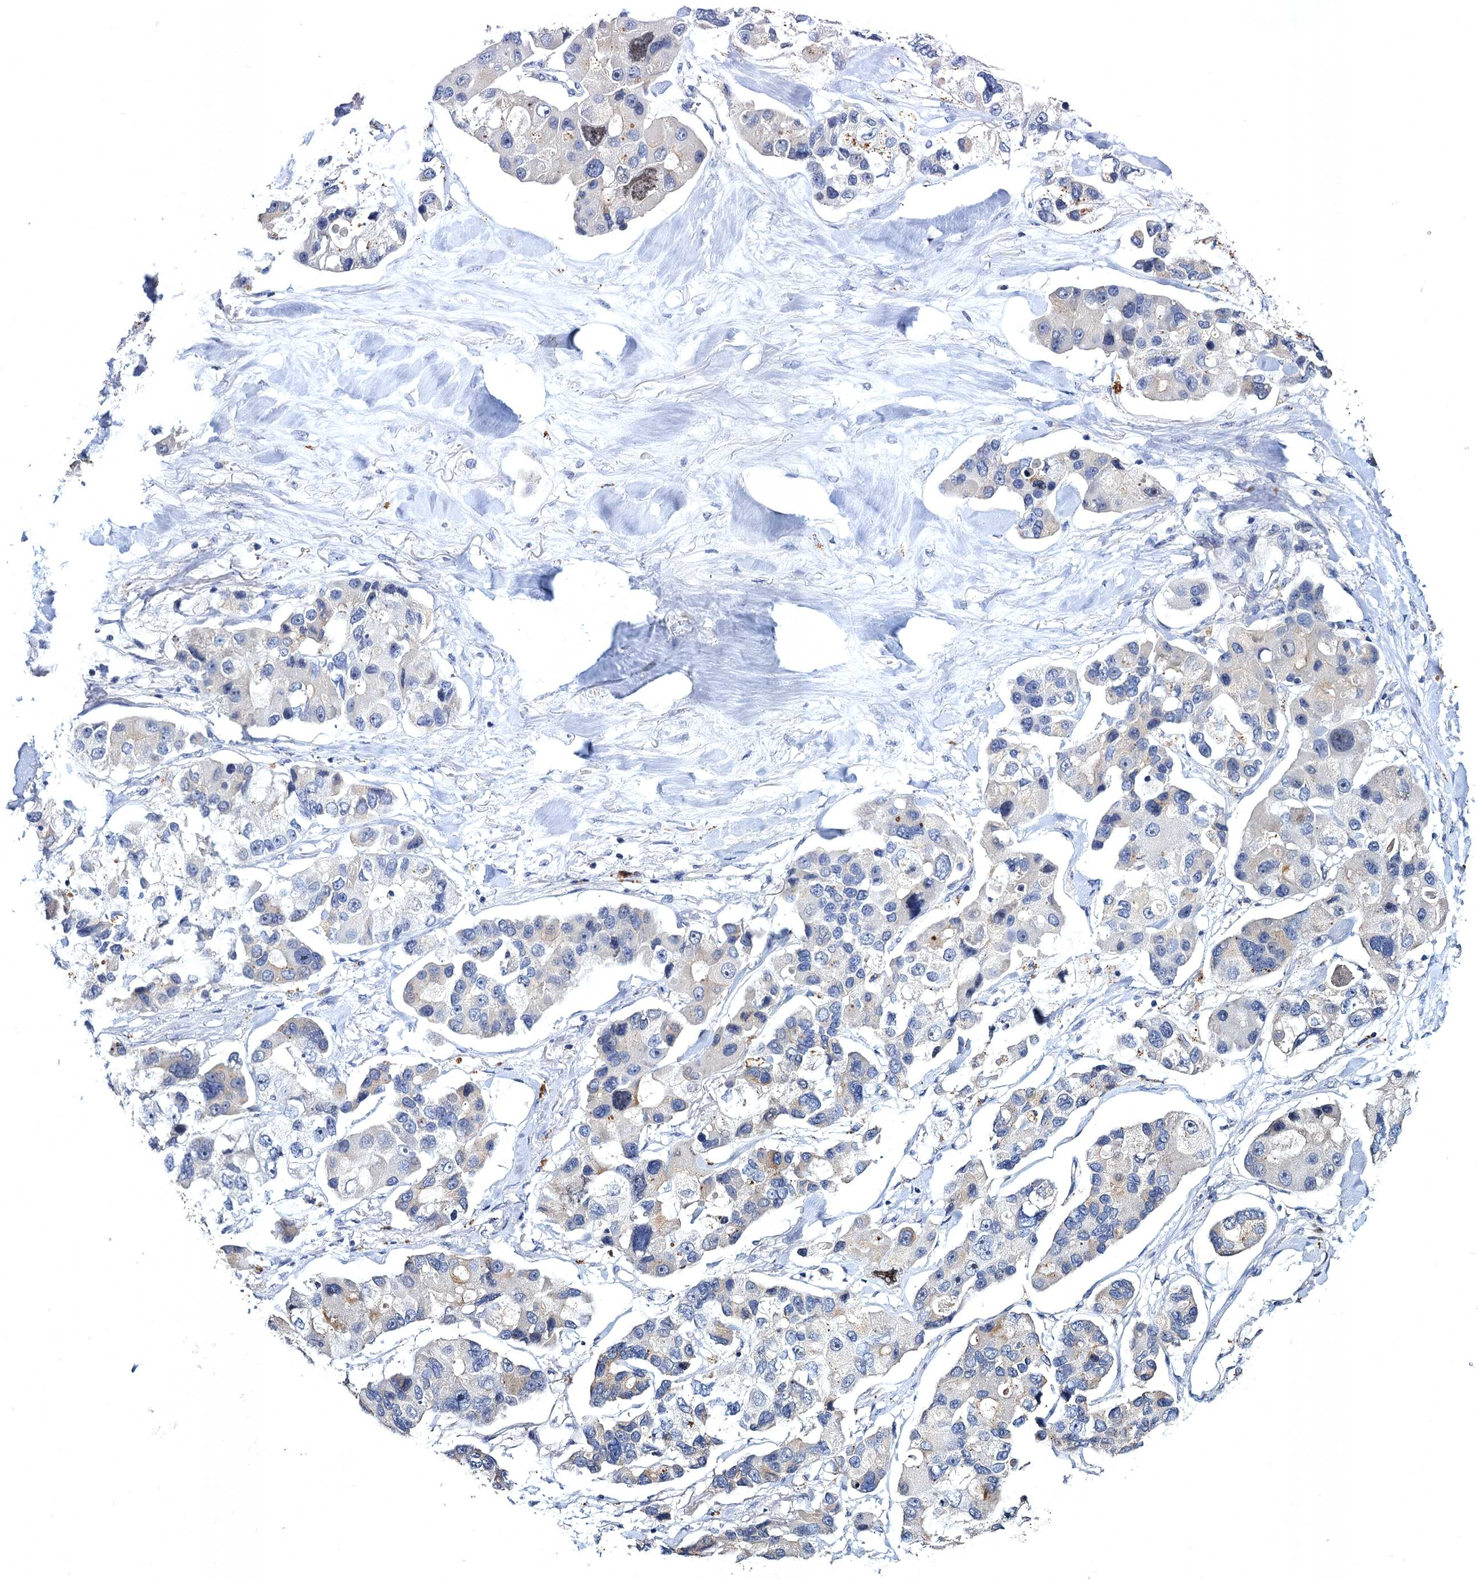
{"staining": {"intensity": "negative", "quantity": "none", "location": "none"}, "tissue": "lung cancer", "cell_type": "Tumor cells", "image_type": "cancer", "snomed": [{"axis": "morphology", "description": "Adenocarcinoma, NOS"}, {"axis": "topography", "description": "Lung"}], "caption": "An image of human lung cancer (adenocarcinoma) is negative for staining in tumor cells.", "gene": "ATP9A", "patient": {"sex": "female", "age": 54}}